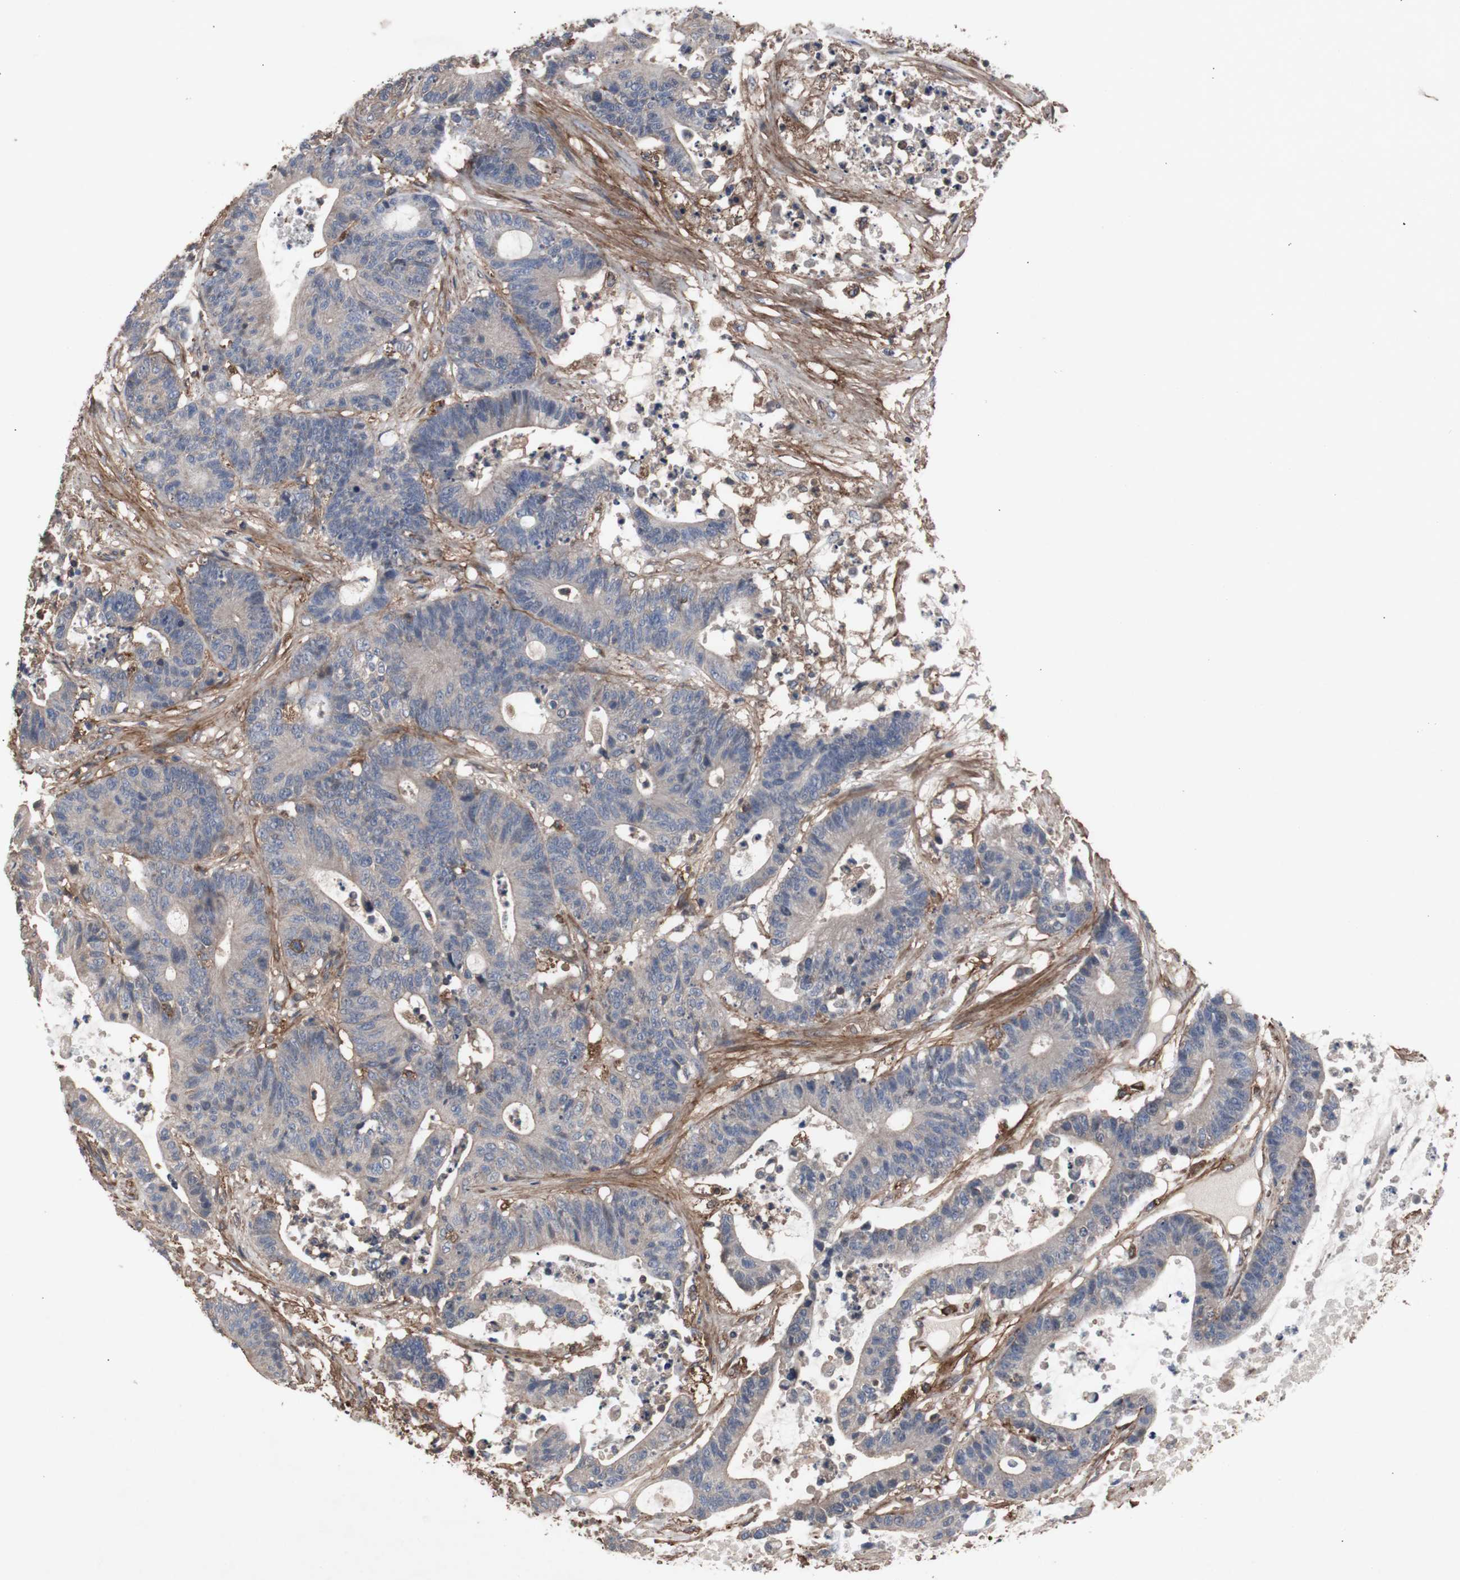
{"staining": {"intensity": "negative", "quantity": "none", "location": "none"}, "tissue": "colorectal cancer", "cell_type": "Tumor cells", "image_type": "cancer", "snomed": [{"axis": "morphology", "description": "Adenocarcinoma, NOS"}, {"axis": "topography", "description": "Colon"}], "caption": "Human adenocarcinoma (colorectal) stained for a protein using immunohistochemistry (IHC) demonstrates no expression in tumor cells.", "gene": "COL6A2", "patient": {"sex": "female", "age": 84}}